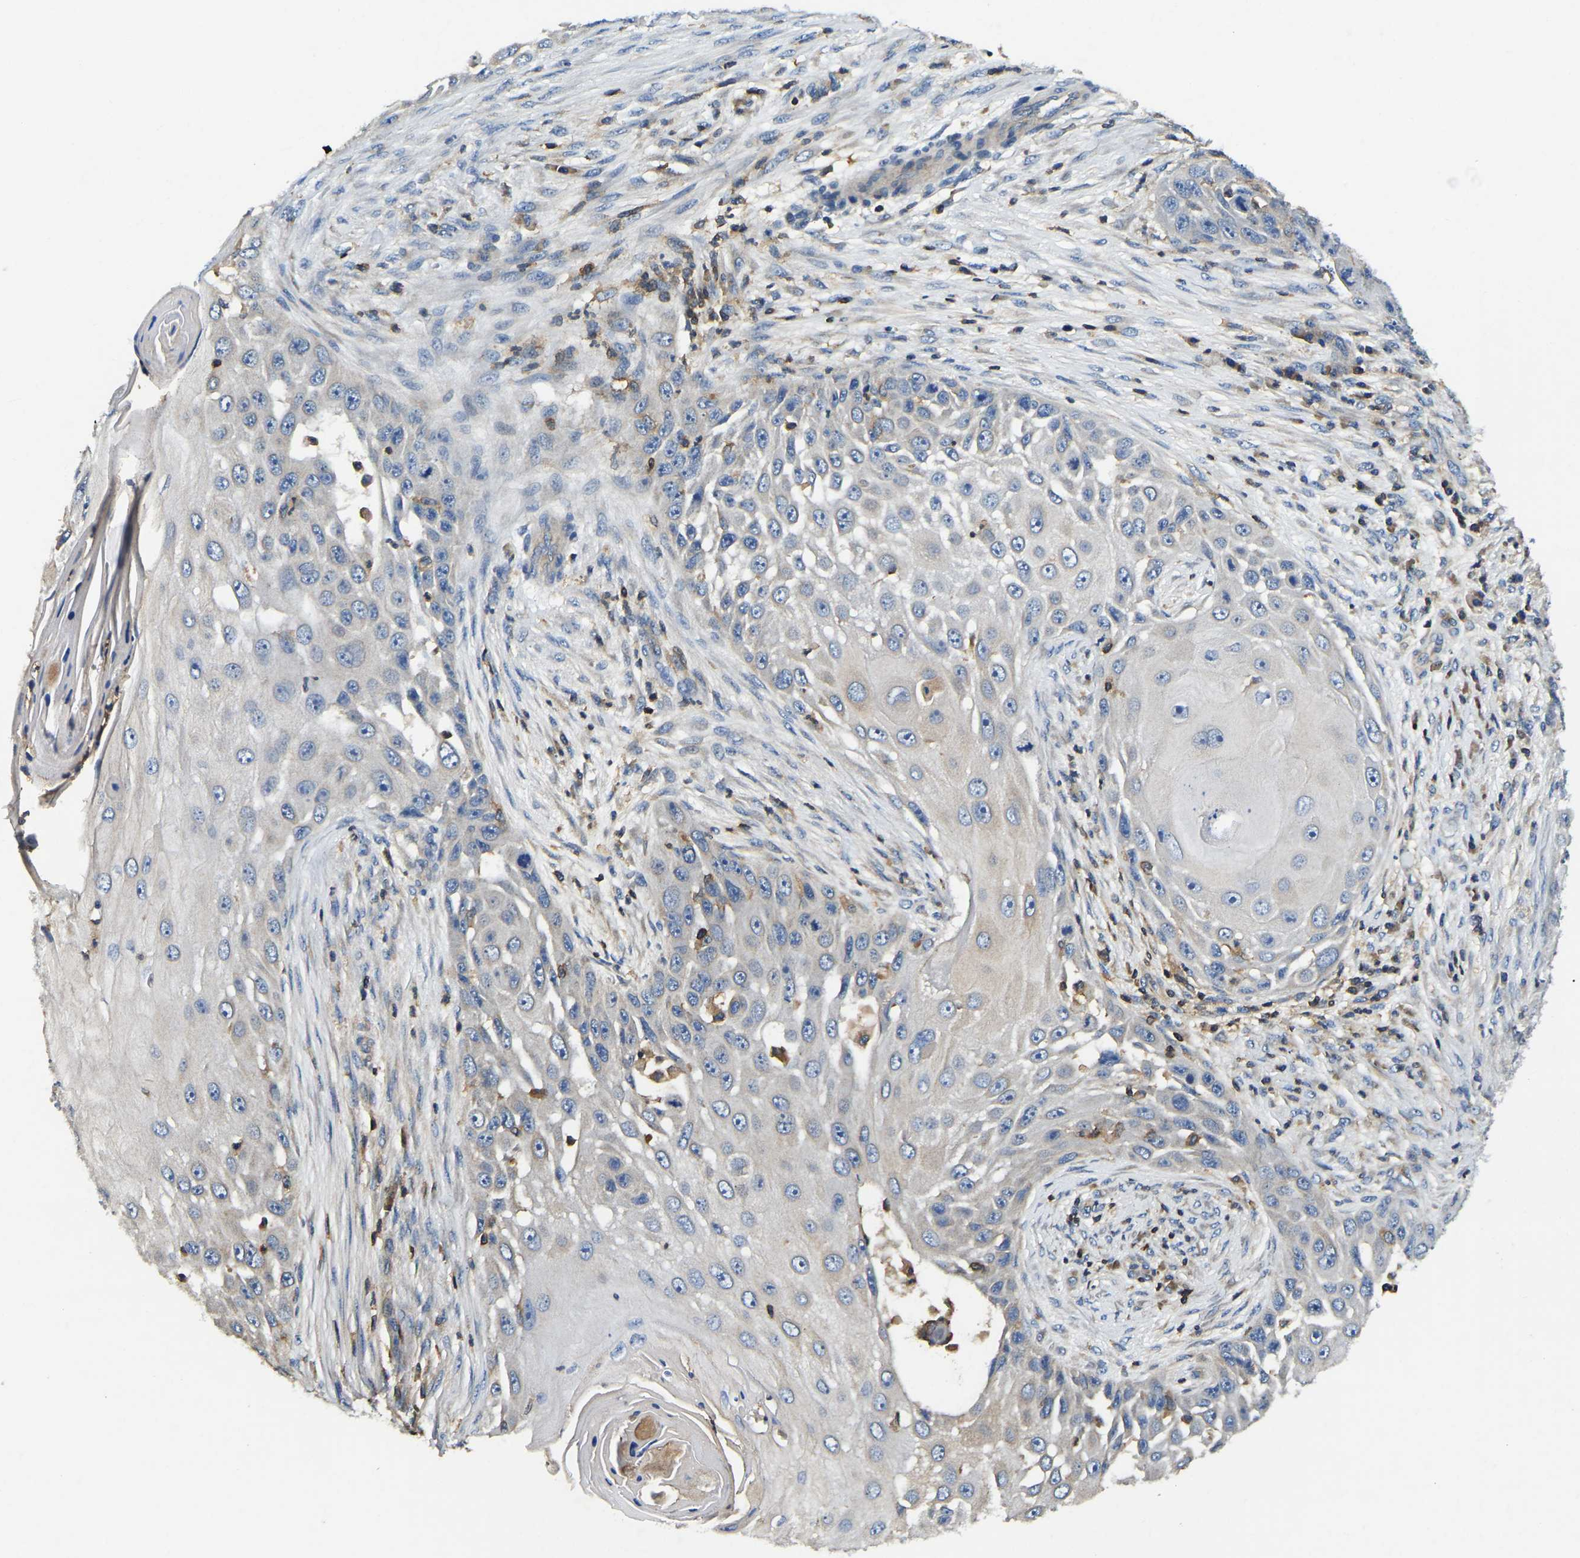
{"staining": {"intensity": "negative", "quantity": "none", "location": "none"}, "tissue": "skin cancer", "cell_type": "Tumor cells", "image_type": "cancer", "snomed": [{"axis": "morphology", "description": "Squamous cell carcinoma, NOS"}, {"axis": "topography", "description": "Skin"}], "caption": "Immunohistochemistry (IHC) of human squamous cell carcinoma (skin) displays no expression in tumor cells.", "gene": "SMPD2", "patient": {"sex": "female", "age": 44}}